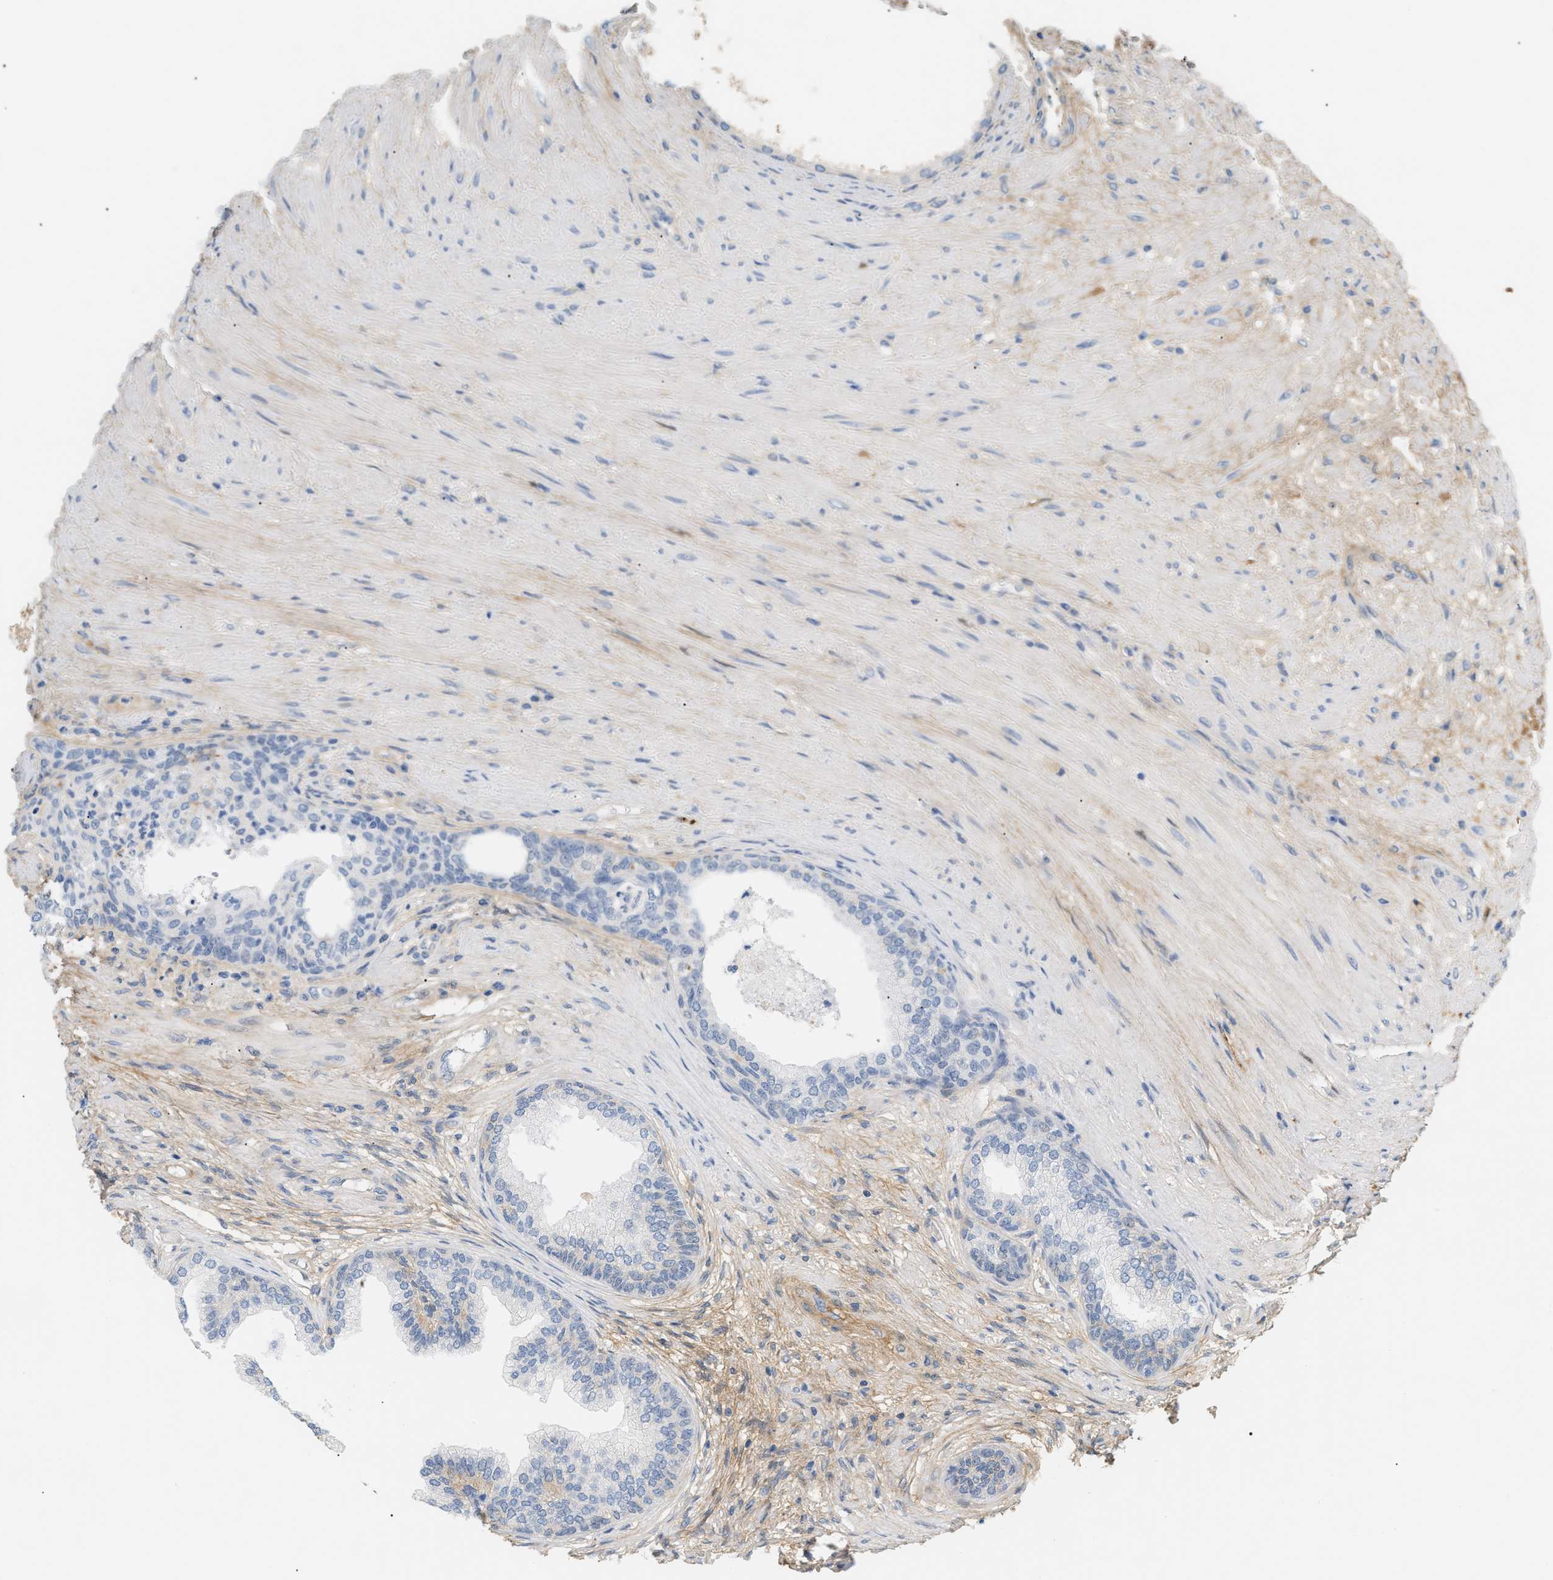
{"staining": {"intensity": "negative", "quantity": "none", "location": "none"}, "tissue": "prostate", "cell_type": "Glandular cells", "image_type": "normal", "snomed": [{"axis": "morphology", "description": "Normal tissue, NOS"}, {"axis": "topography", "description": "Prostate"}], "caption": "This is a micrograph of IHC staining of normal prostate, which shows no expression in glandular cells.", "gene": "CFH", "patient": {"sex": "male", "age": 76}}